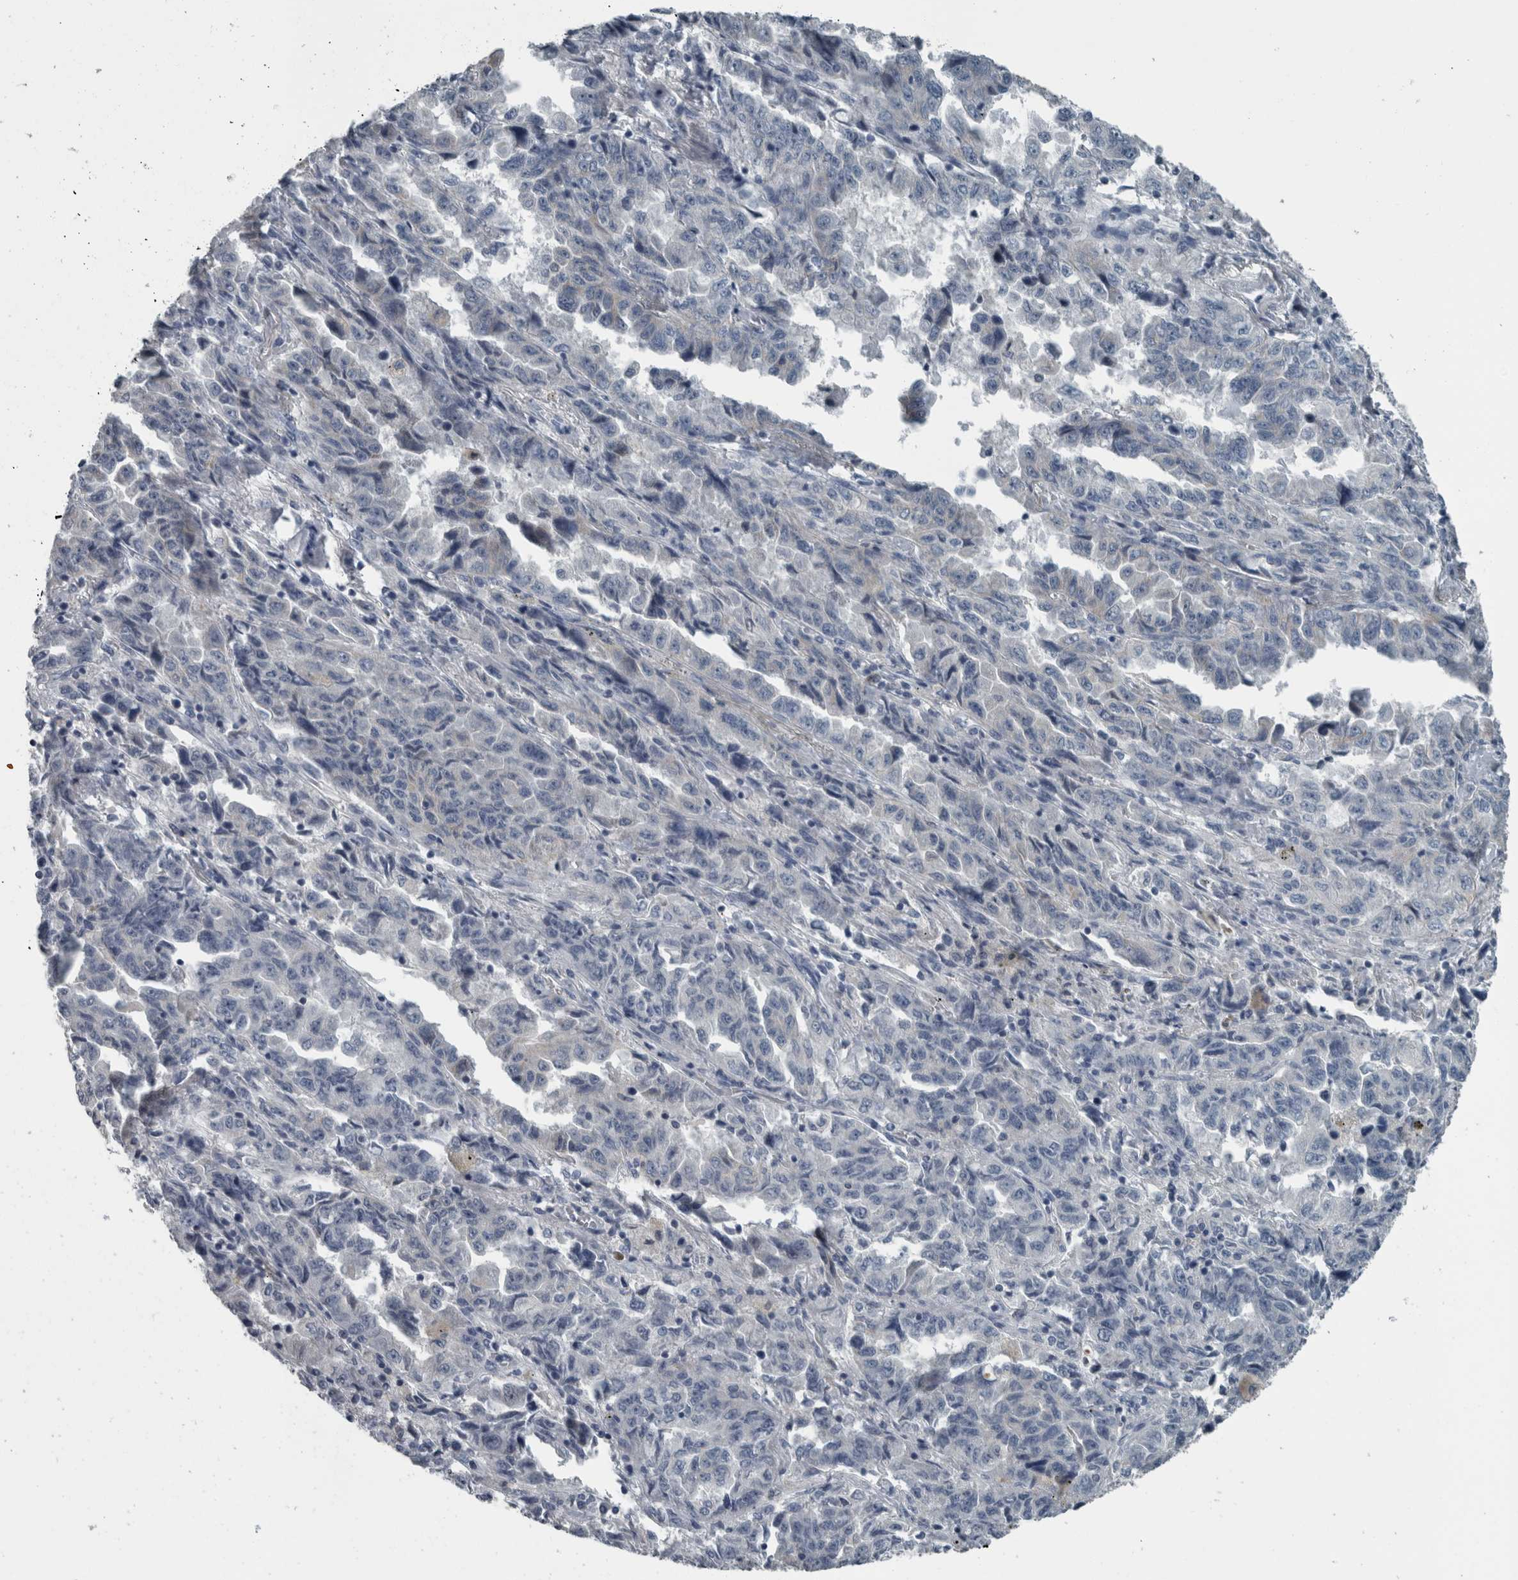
{"staining": {"intensity": "negative", "quantity": "none", "location": "none"}, "tissue": "lung cancer", "cell_type": "Tumor cells", "image_type": "cancer", "snomed": [{"axis": "morphology", "description": "Adenocarcinoma, NOS"}, {"axis": "topography", "description": "Lung"}], "caption": "High magnification brightfield microscopy of lung adenocarcinoma stained with DAB (brown) and counterstained with hematoxylin (blue): tumor cells show no significant positivity.", "gene": "KRT20", "patient": {"sex": "female", "age": 51}}